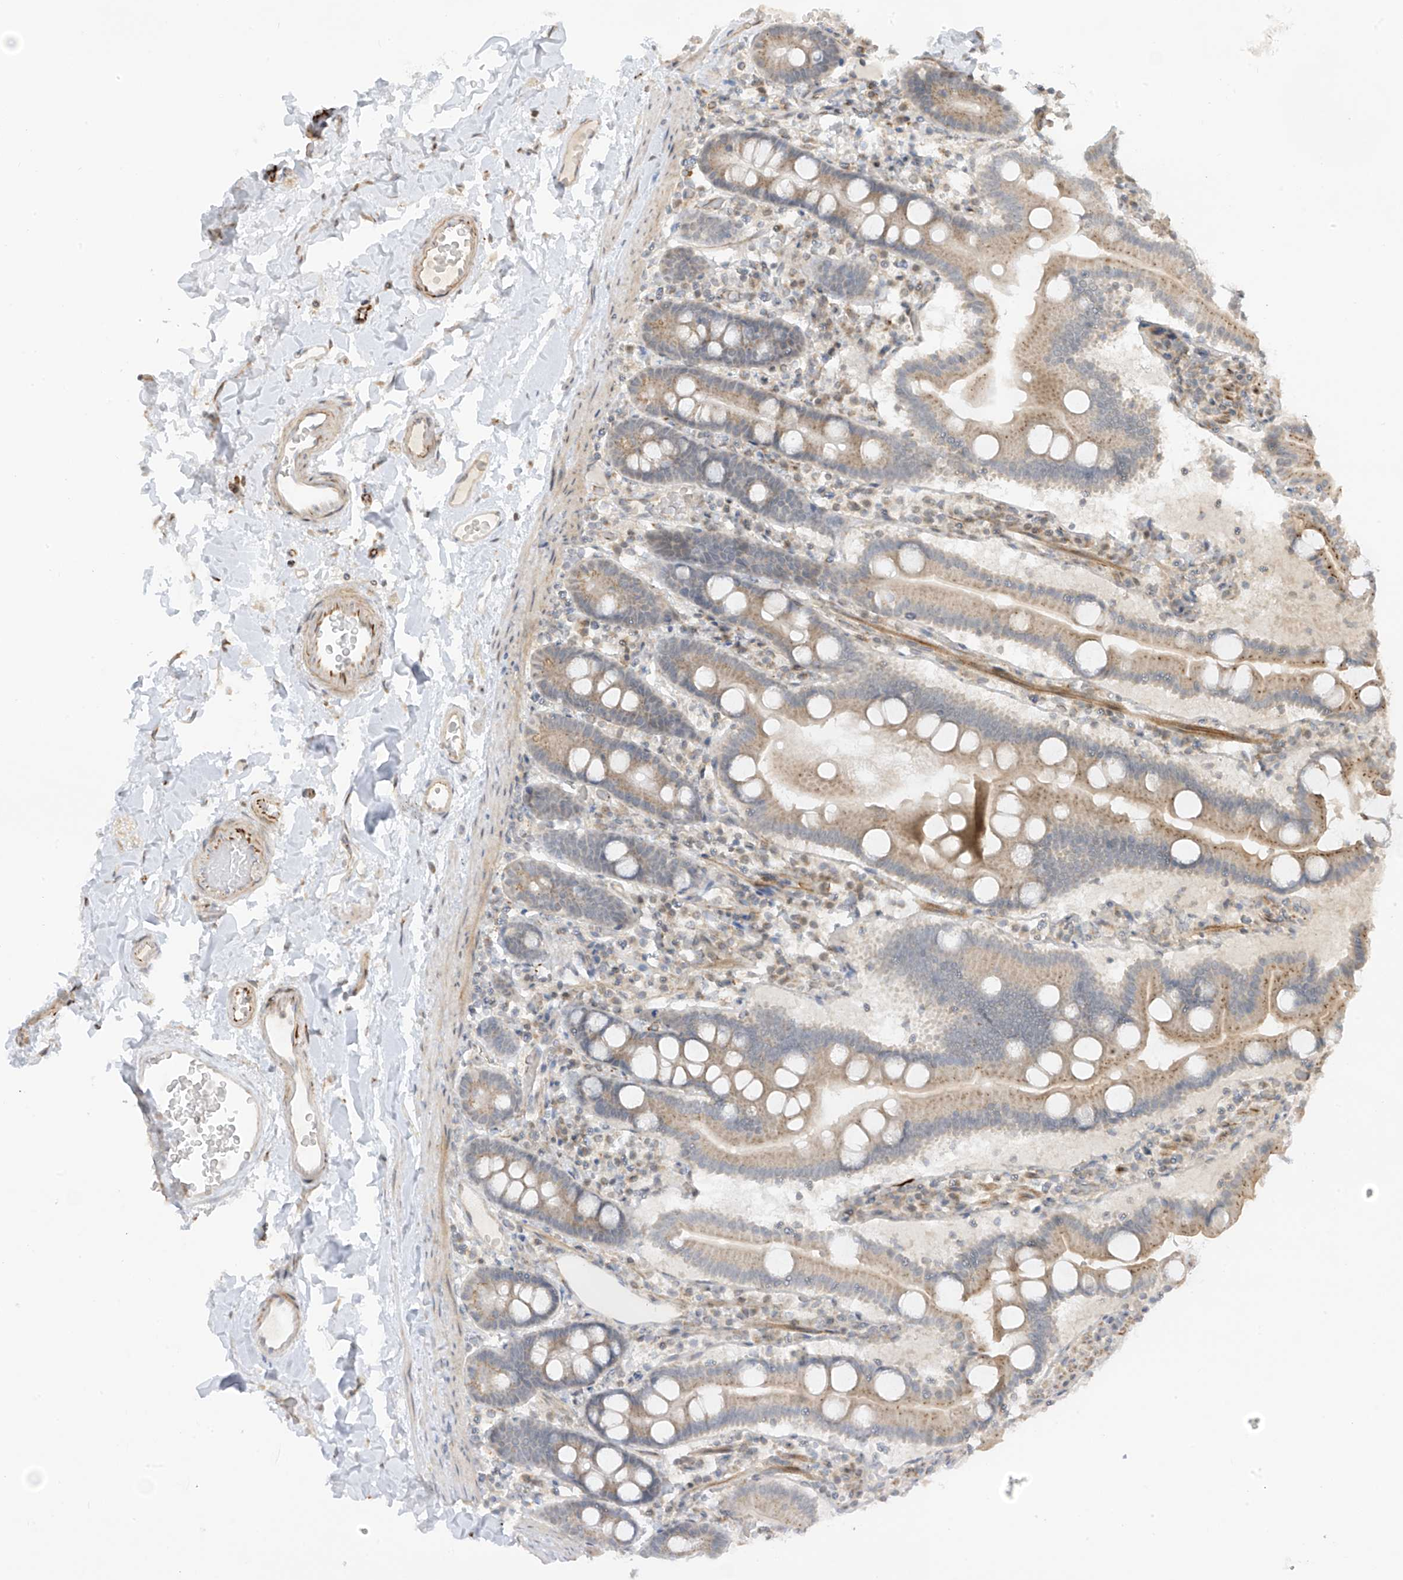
{"staining": {"intensity": "moderate", "quantity": "<25%", "location": "cytoplasmic/membranous"}, "tissue": "duodenum", "cell_type": "Glandular cells", "image_type": "normal", "snomed": [{"axis": "morphology", "description": "Normal tissue, NOS"}, {"axis": "topography", "description": "Duodenum"}], "caption": "Immunohistochemical staining of normal duodenum displays <25% levels of moderate cytoplasmic/membranous protein positivity in about <25% of glandular cells. (DAB (3,3'-diaminobenzidine) IHC, brown staining for protein, blue staining for nuclei).", "gene": "HS6ST2", "patient": {"sex": "male", "age": 55}}